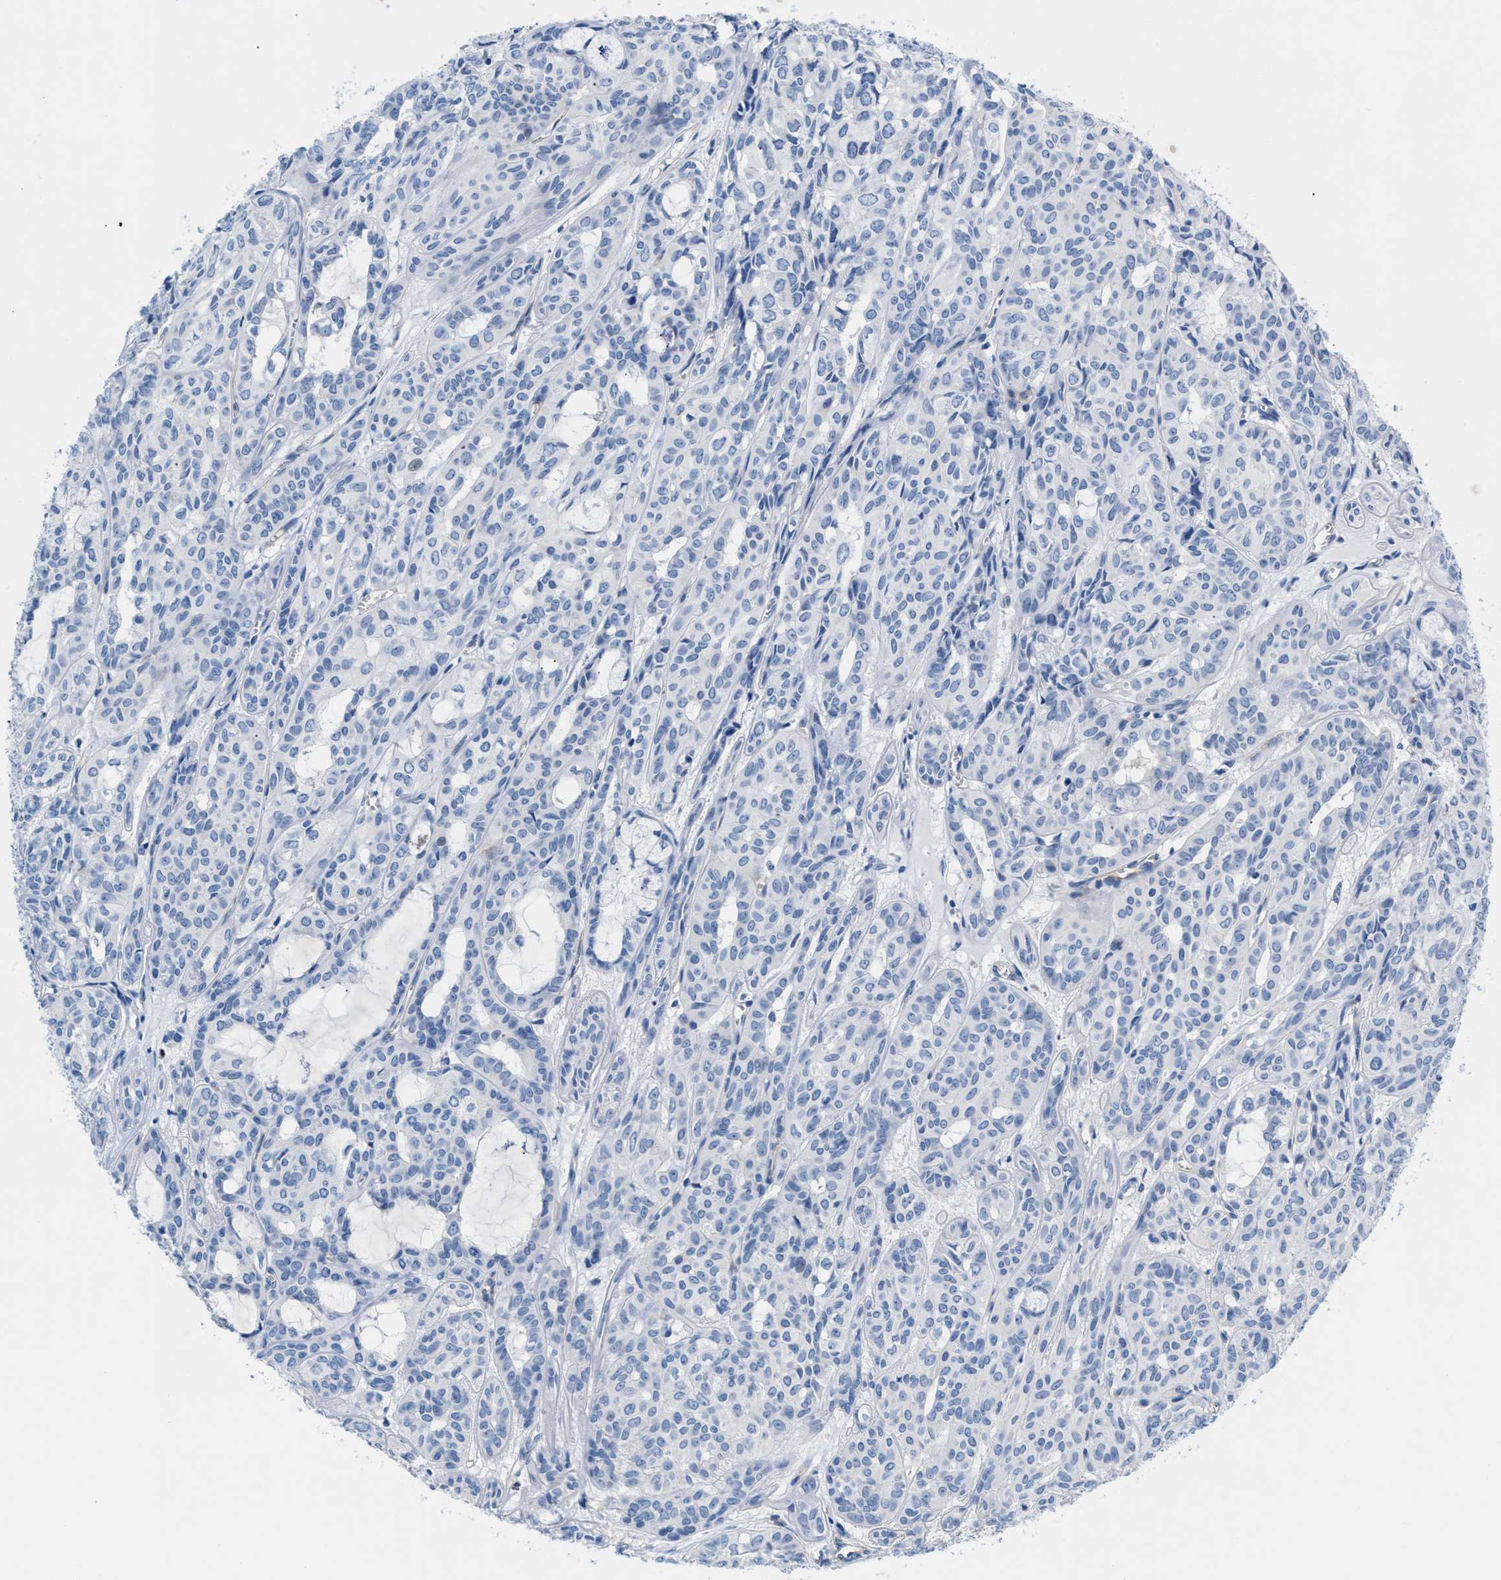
{"staining": {"intensity": "negative", "quantity": "none", "location": "none"}, "tissue": "head and neck cancer", "cell_type": "Tumor cells", "image_type": "cancer", "snomed": [{"axis": "morphology", "description": "Adenocarcinoma, NOS"}, {"axis": "topography", "description": "Salivary gland, NOS"}, {"axis": "topography", "description": "Head-Neck"}], "caption": "Head and neck cancer (adenocarcinoma) stained for a protein using immunohistochemistry shows no staining tumor cells.", "gene": "SLFN13", "patient": {"sex": "female", "age": 76}}